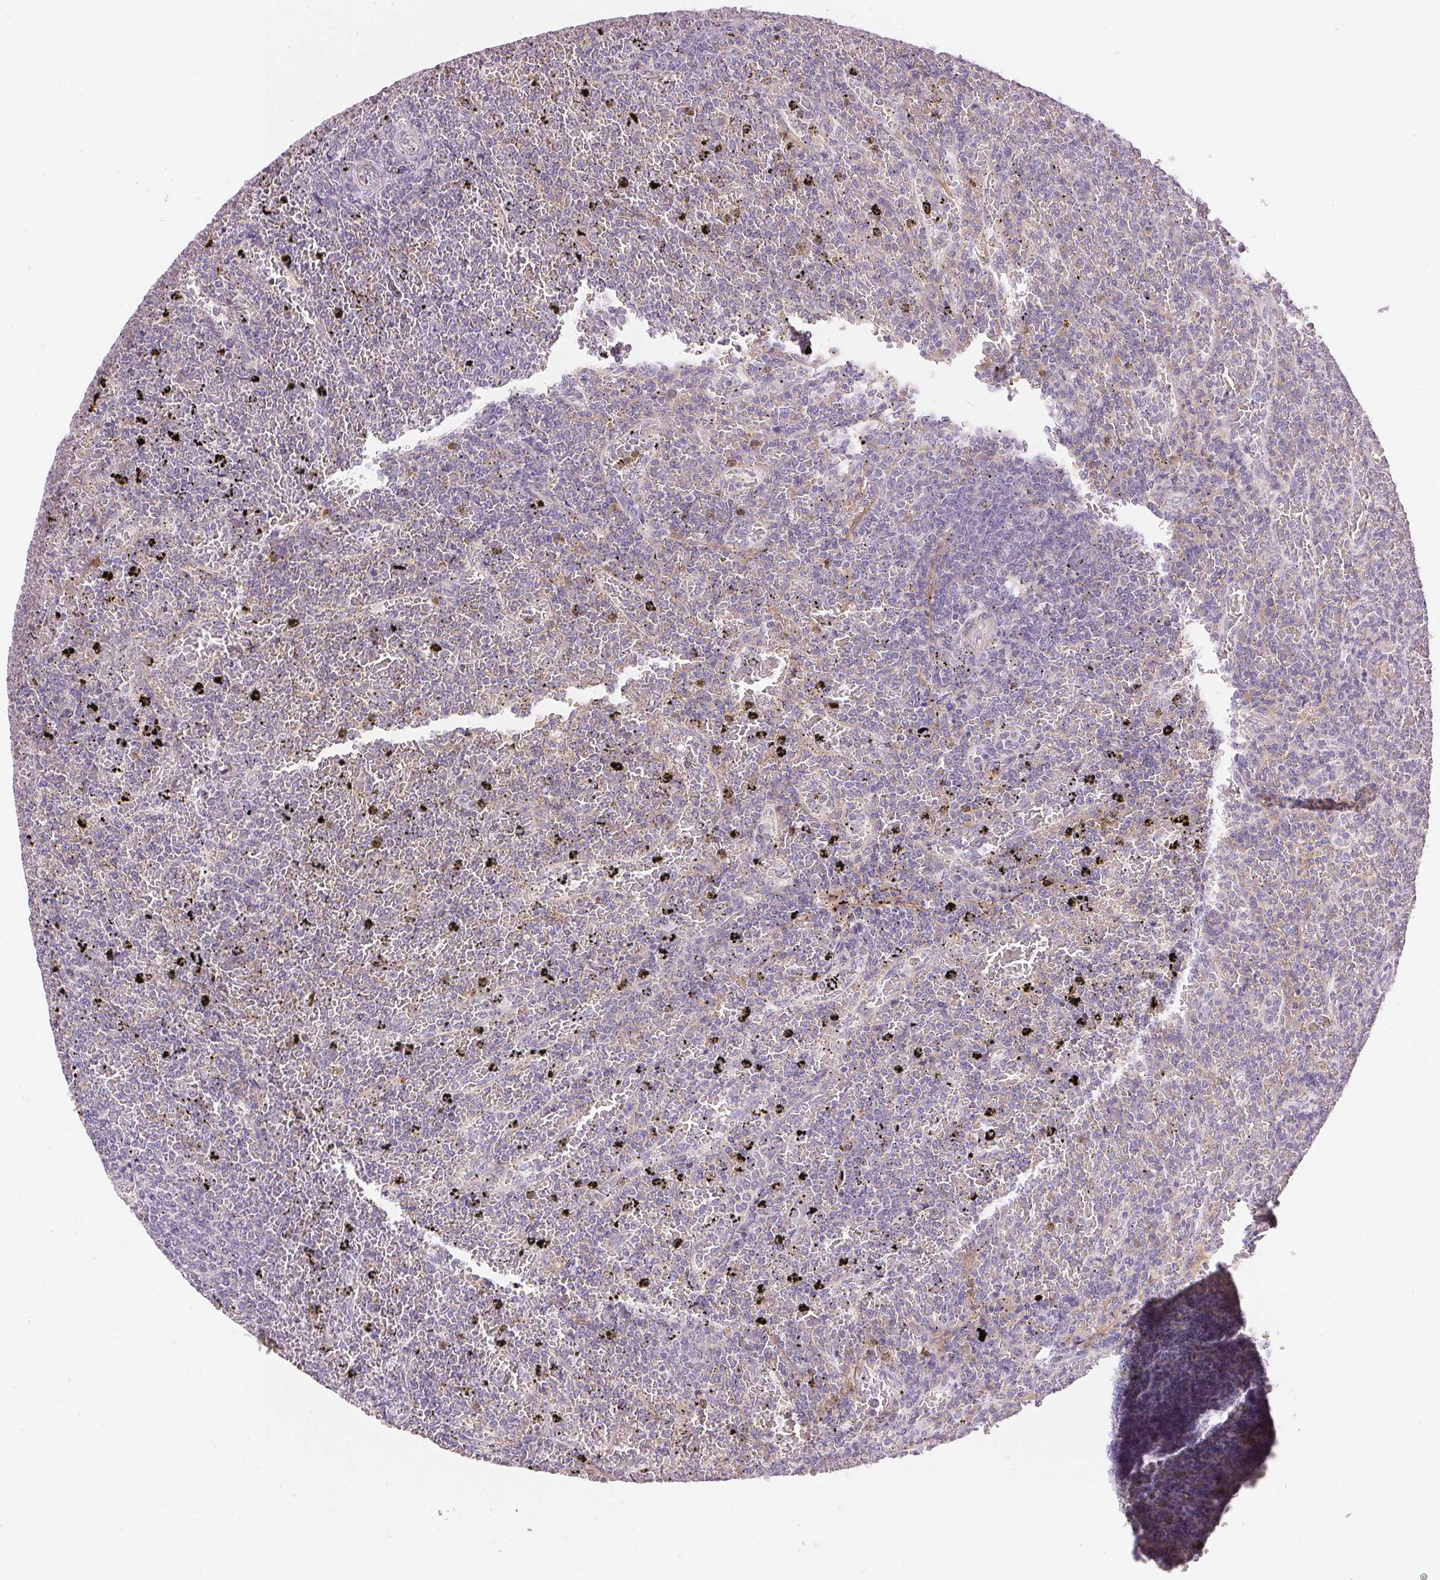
{"staining": {"intensity": "negative", "quantity": "none", "location": "none"}, "tissue": "lymphoma", "cell_type": "Tumor cells", "image_type": "cancer", "snomed": [{"axis": "morphology", "description": "Malignant lymphoma, non-Hodgkin's type, Low grade"}, {"axis": "topography", "description": "Spleen"}], "caption": "The micrograph displays no staining of tumor cells in lymphoma. (Brightfield microscopy of DAB IHC at high magnification).", "gene": "SMTN", "patient": {"sex": "female", "age": 77}}